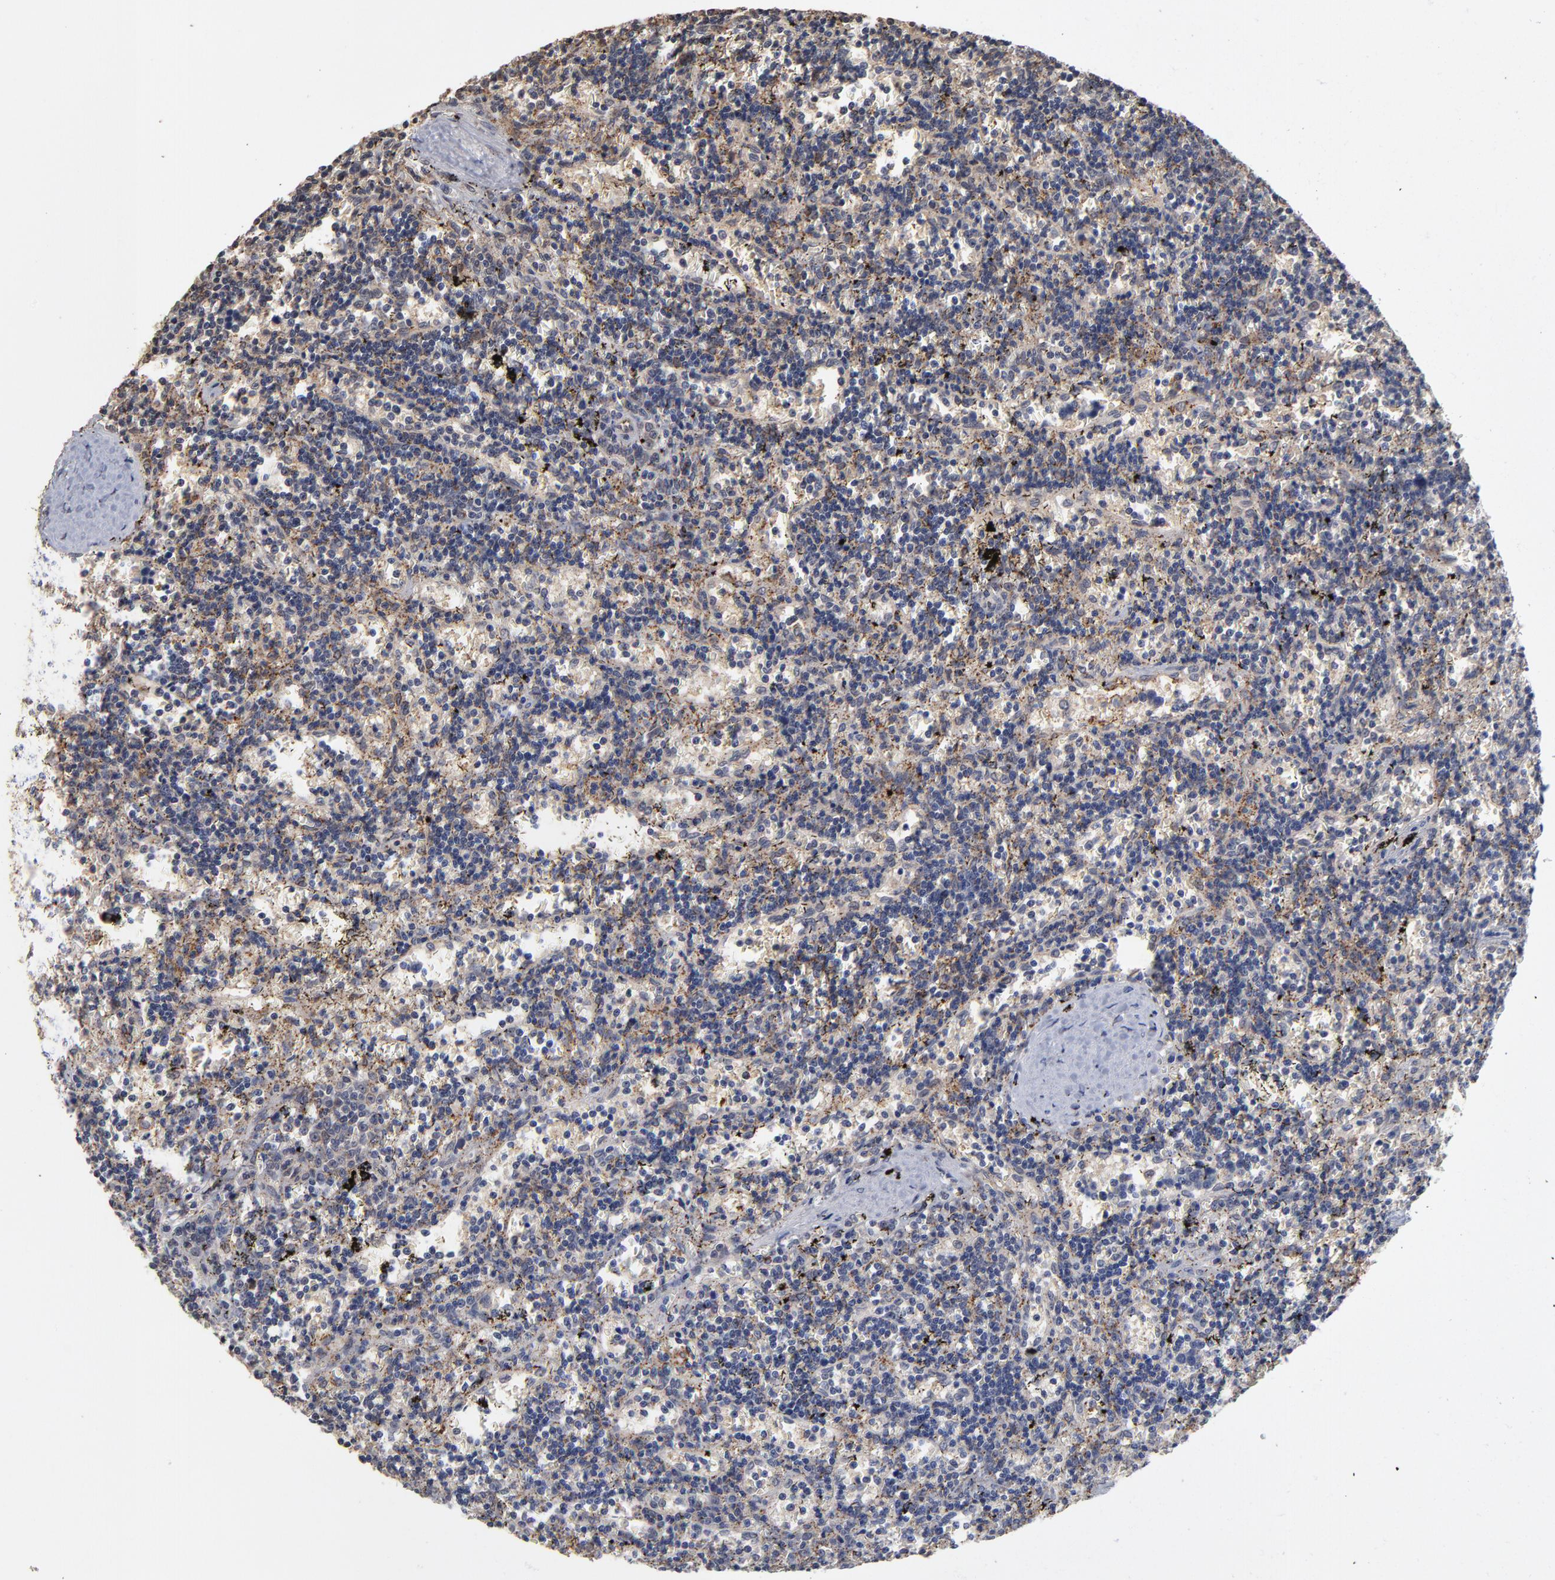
{"staining": {"intensity": "moderate", "quantity": "<25%", "location": "cytoplasmic/membranous"}, "tissue": "lymphoma", "cell_type": "Tumor cells", "image_type": "cancer", "snomed": [{"axis": "morphology", "description": "Malignant lymphoma, non-Hodgkin's type, Low grade"}, {"axis": "topography", "description": "Spleen"}], "caption": "Low-grade malignant lymphoma, non-Hodgkin's type stained for a protein demonstrates moderate cytoplasmic/membranous positivity in tumor cells.", "gene": "ASB8", "patient": {"sex": "male", "age": 60}}